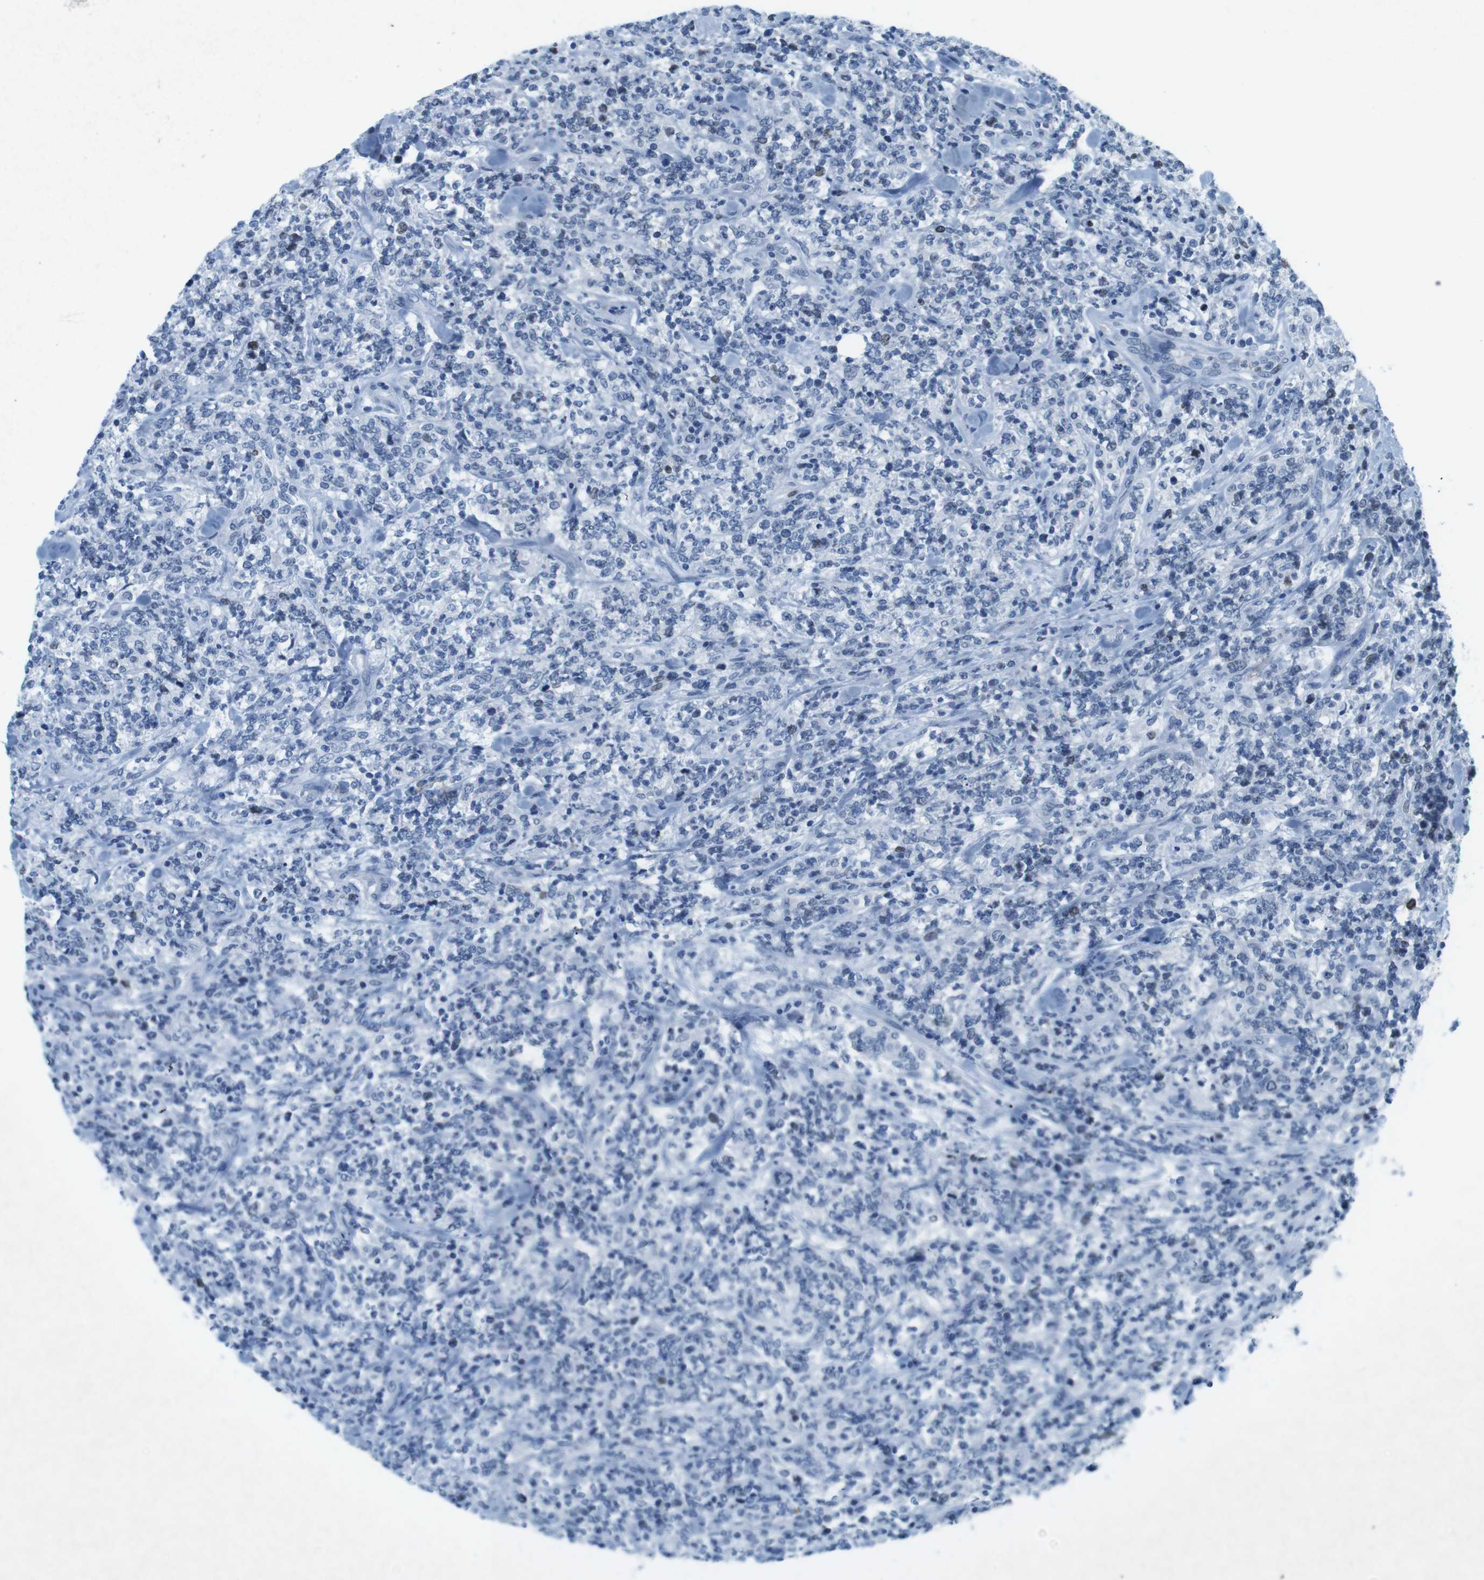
{"staining": {"intensity": "negative", "quantity": "none", "location": "none"}, "tissue": "lymphoma", "cell_type": "Tumor cells", "image_type": "cancer", "snomed": [{"axis": "morphology", "description": "Malignant lymphoma, non-Hodgkin's type, High grade"}, {"axis": "topography", "description": "Soft tissue"}], "caption": "Human malignant lymphoma, non-Hodgkin's type (high-grade) stained for a protein using immunohistochemistry (IHC) demonstrates no expression in tumor cells.", "gene": "CTAG1B", "patient": {"sex": "male", "age": 18}}